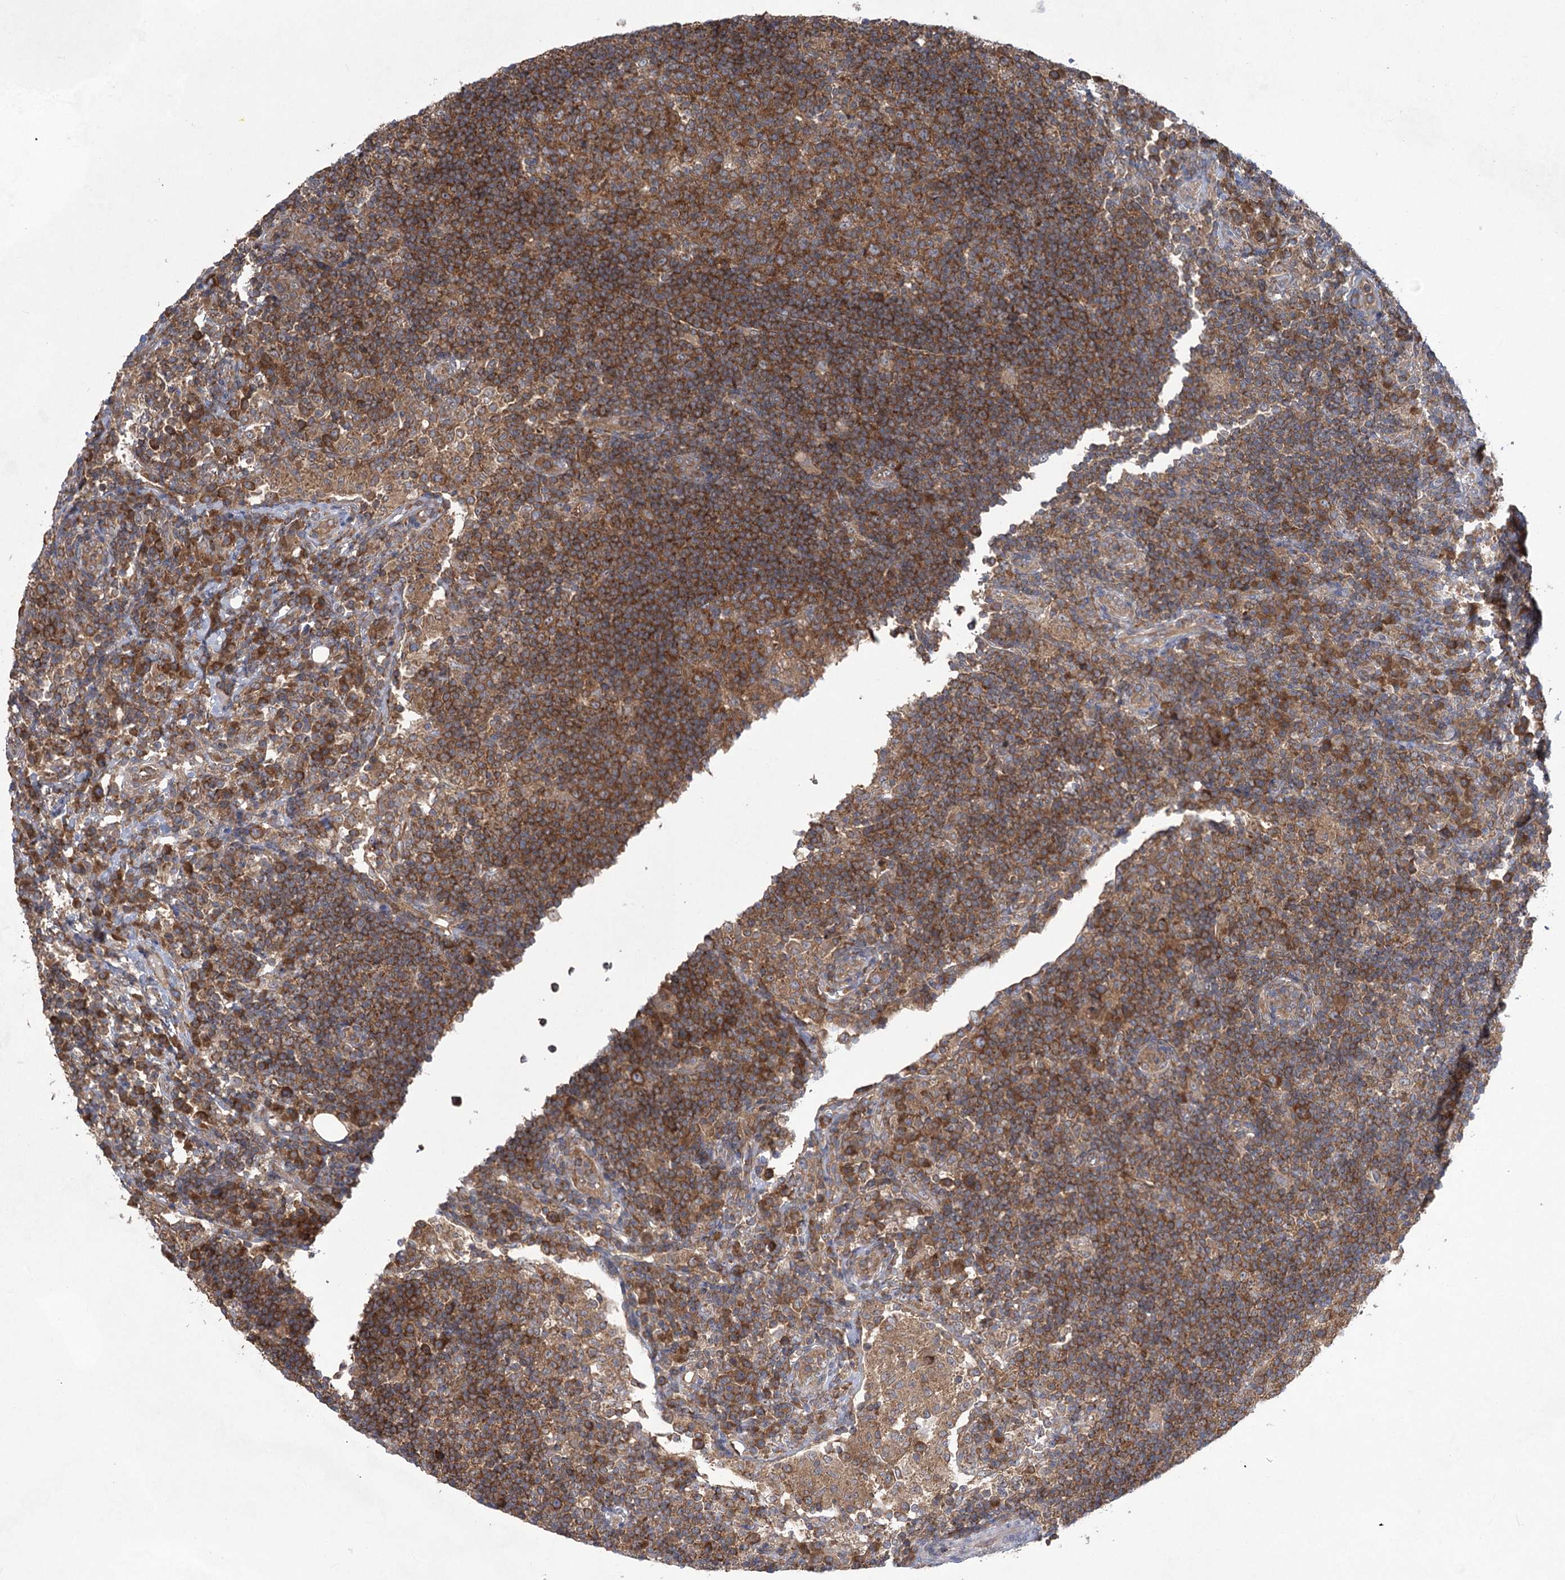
{"staining": {"intensity": "moderate", "quantity": "25%-75%", "location": "cytoplasmic/membranous"}, "tissue": "lymph node", "cell_type": "Germinal center cells", "image_type": "normal", "snomed": [{"axis": "morphology", "description": "Normal tissue, NOS"}, {"axis": "topography", "description": "Lymph node"}], "caption": "Lymph node stained for a protein shows moderate cytoplasmic/membranous positivity in germinal center cells. The protein is shown in brown color, while the nuclei are stained blue.", "gene": "EIF3A", "patient": {"sex": "female", "age": 53}}